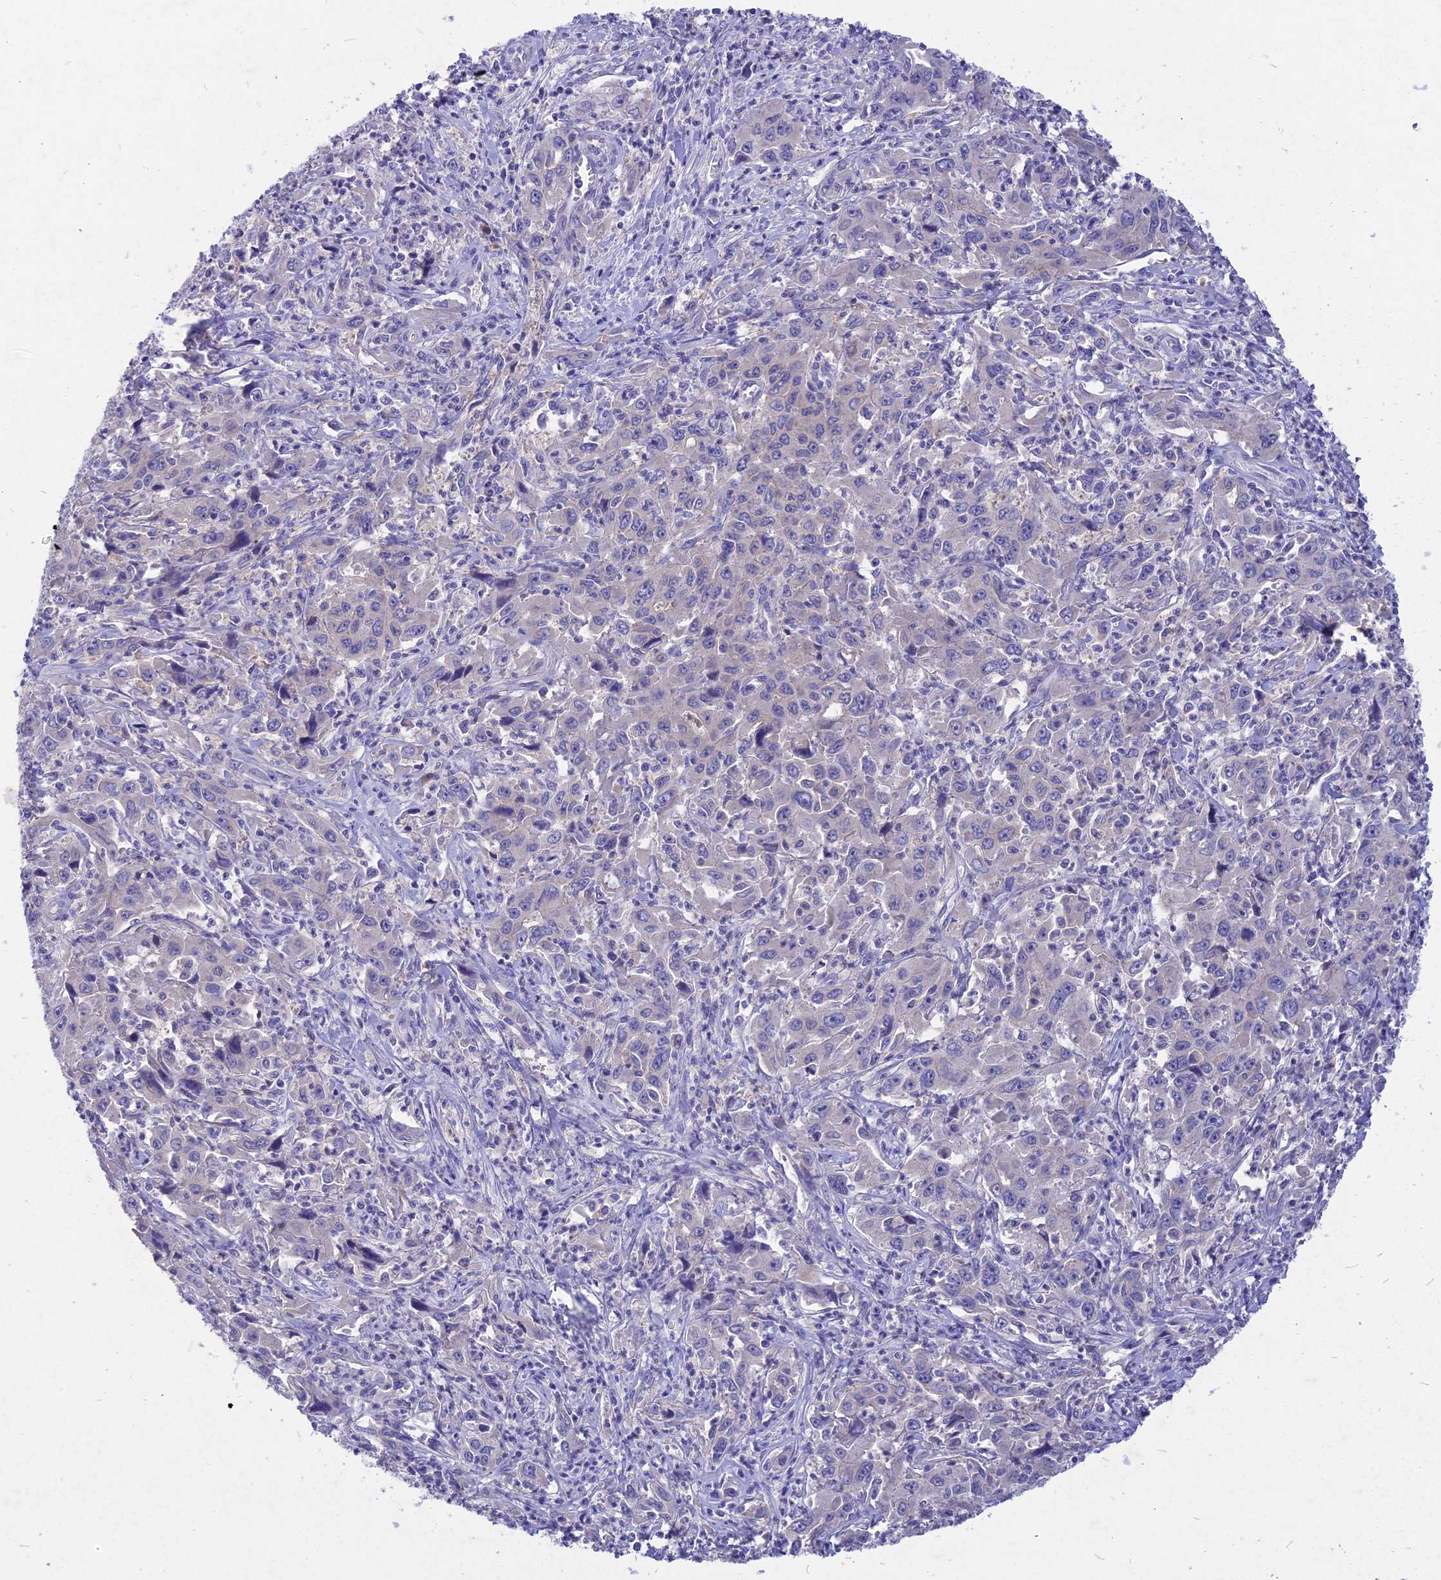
{"staining": {"intensity": "negative", "quantity": "none", "location": "none"}, "tissue": "liver cancer", "cell_type": "Tumor cells", "image_type": "cancer", "snomed": [{"axis": "morphology", "description": "Carcinoma, Hepatocellular, NOS"}, {"axis": "topography", "description": "Liver"}], "caption": "The histopathology image displays no staining of tumor cells in liver cancer.", "gene": "DEFB119", "patient": {"sex": "male", "age": 63}}